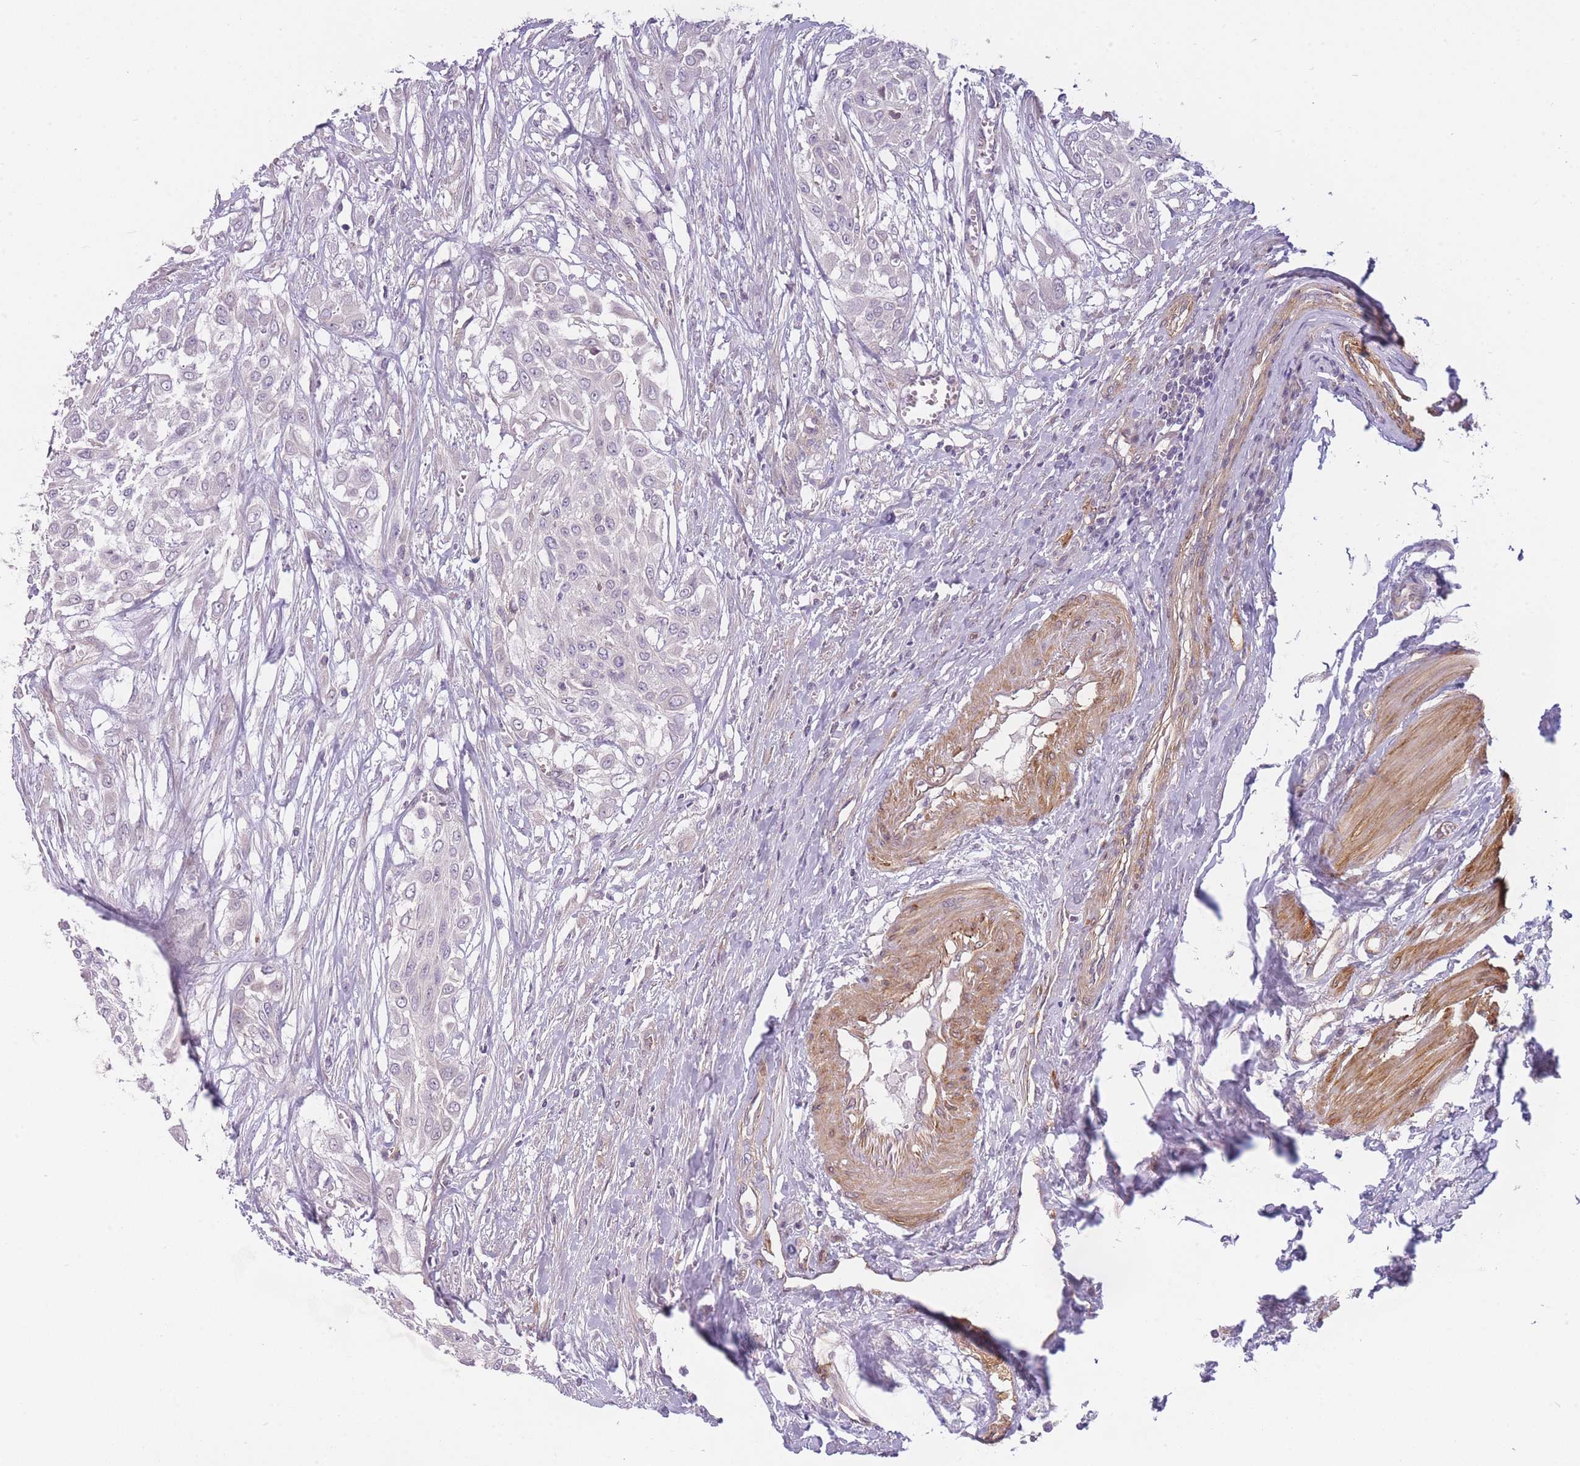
{"staining": {"intensity": "negative", "quantity": "none", "location": "none"}, "tissue": "urothelial cancer", "cell_type": "Tumor cells", "image_type": "cancer", "snomed": [{"axis": "morphology", "description": "Urothelial carcinoma, High grade"}, {"axis": "topography", "description": "Urinary bladder"}], "caption": "High magnification brightfield microscopy of urothelial cancer stained with DAB (brown) and counterstained with hematoxylin (blue): tumor cells show no significant staining.", "gene": "SLC7A6", "patient": {"sex": "male", "age": 57}}